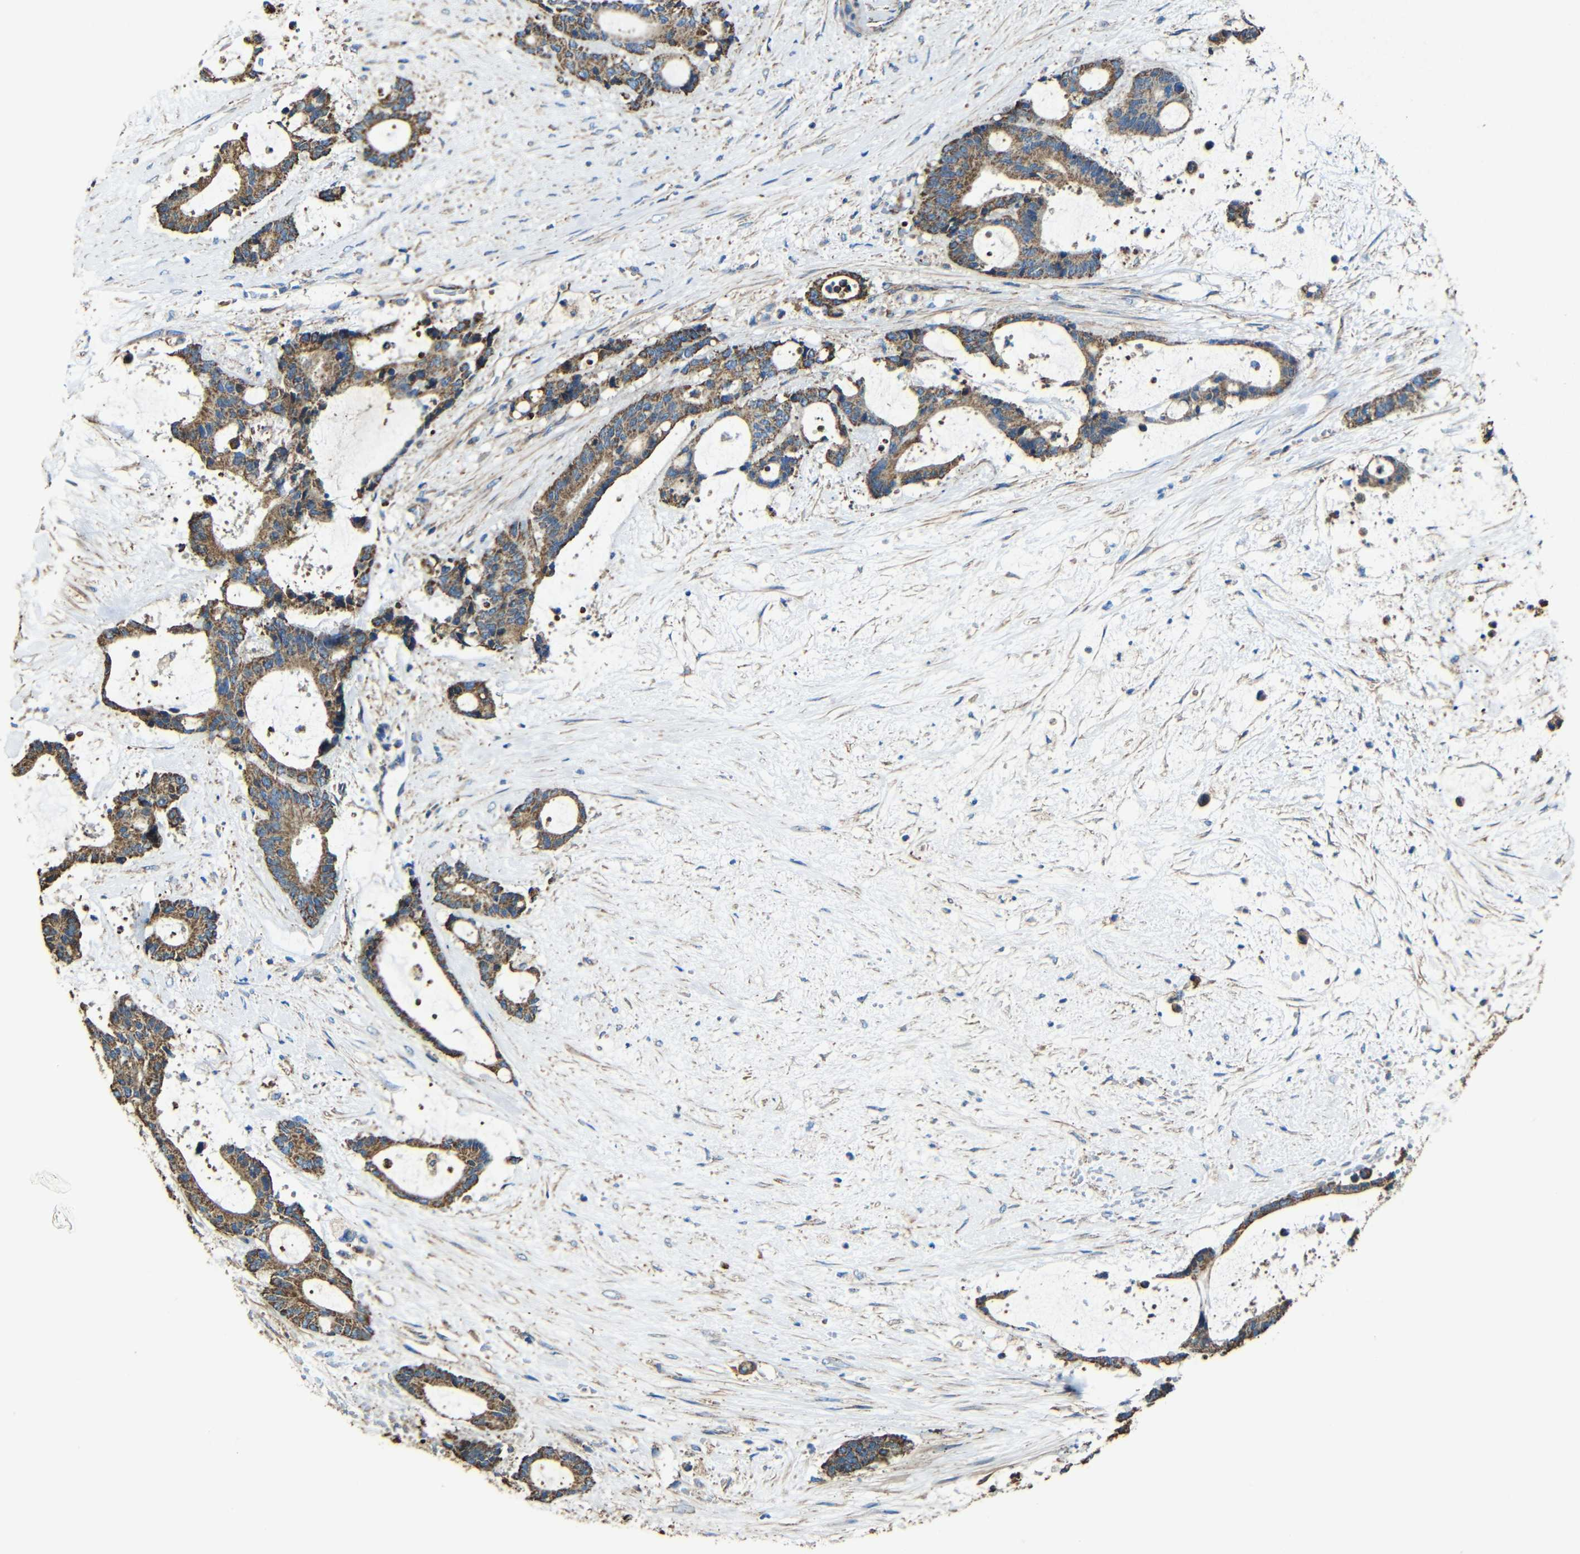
{"staining": {"intensity": "strong", "quantity": ">75%", "location": "cytoplasmic/membranous"}, "tissue": "liver cancer", "cell_type": "Tumor cells", "image_type": "cancer", "snomed": [{"axis": "morphology", "description": "Normal tissue, NOS"}, {"axis": "morphology", "description": "Cholangiocarcinoma"}, {"axis": "topography", "description": "Liver"}, {"axis": "topography", "description": "Peripheral nerve tissue"}], "caption": "This is a photomicrograph of IHC staining of liver cancer (cholangiocarcinoma), which shows strong positivity in the cytoplasmic/membranous of tumor cells.", "gene": "INTS6L", "patient": {"sex": "female", "age": 73}}